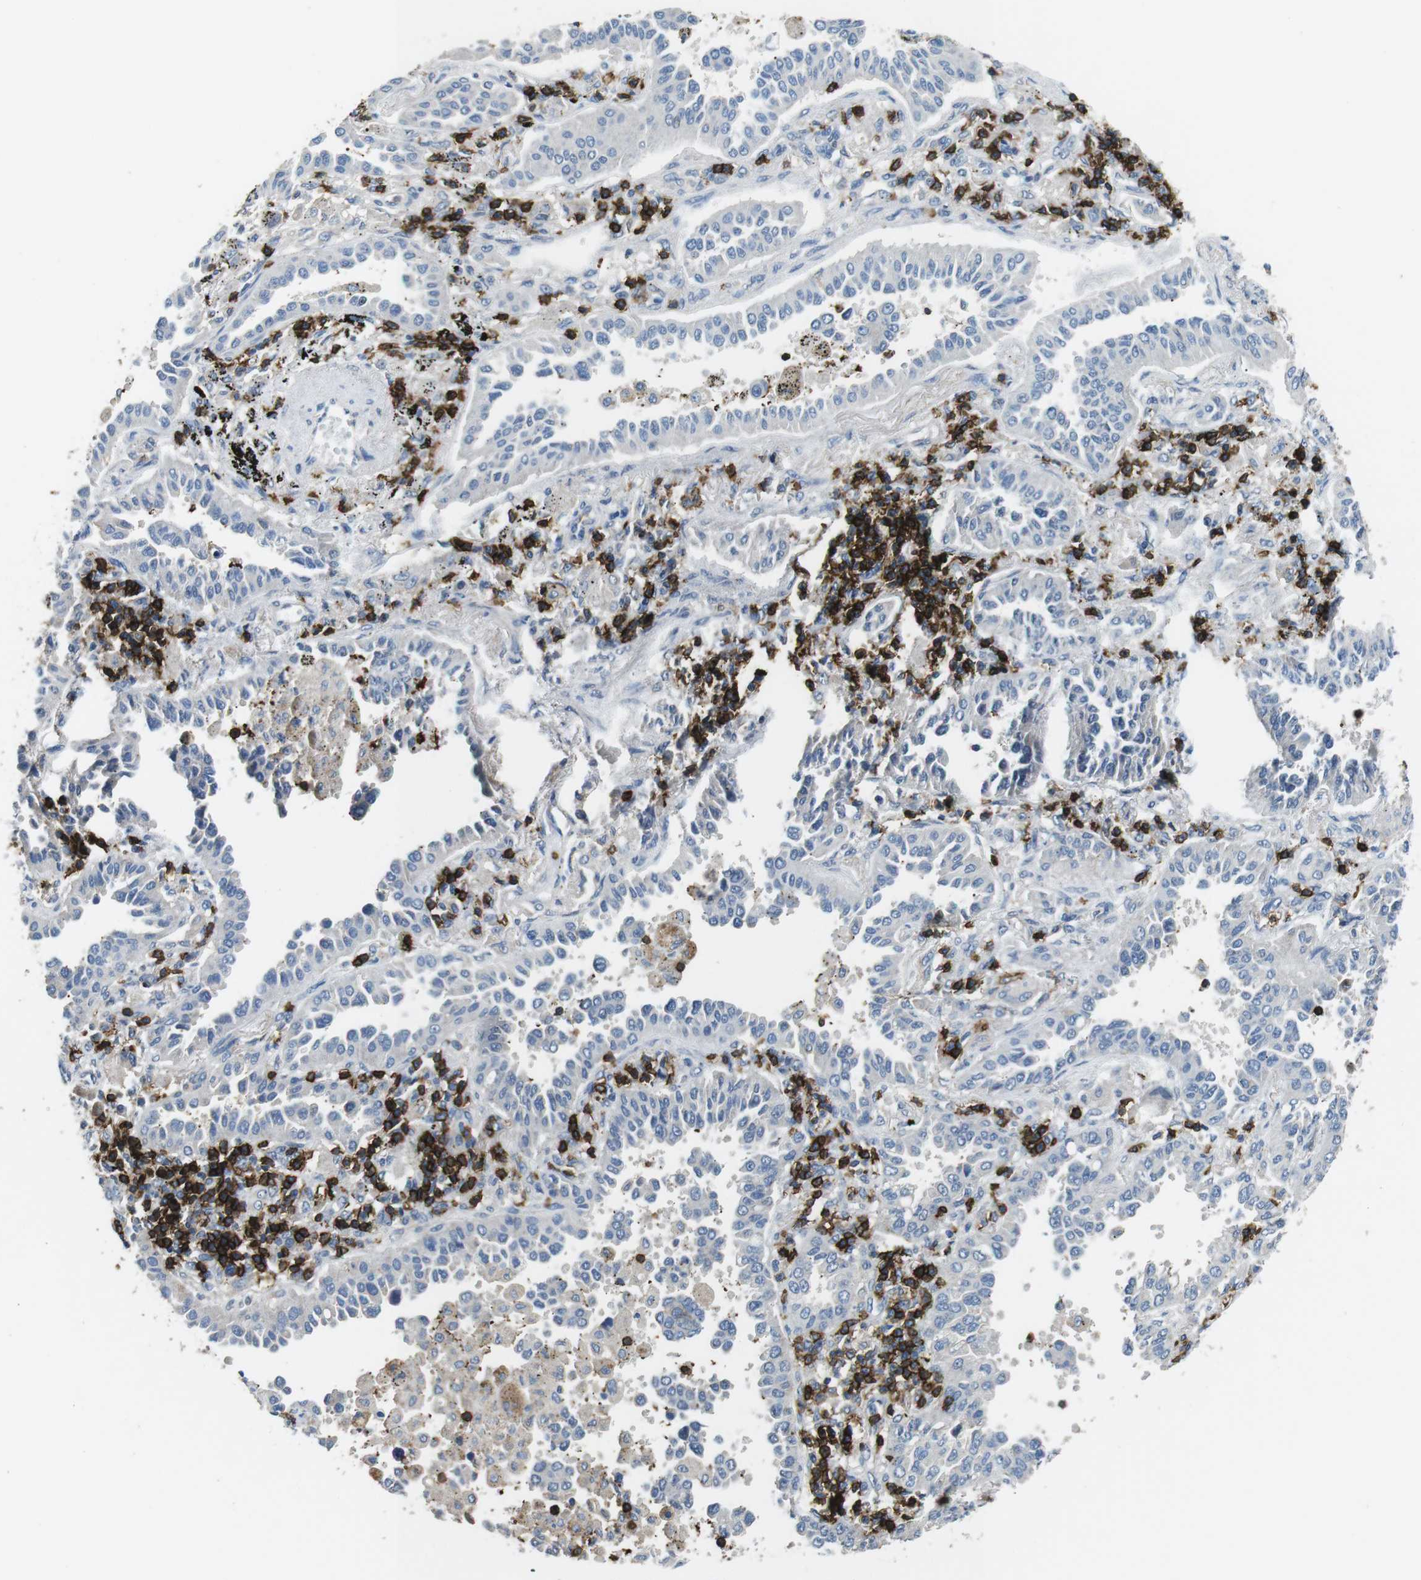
{"staining": {"intensity": "negative", "quantity": "none", "location": "none"}, "tissue": "lung cancer", "cell_type": "Tumor cells", "image_type": "cancer", "snomed": [{"axis": "morphology", "description": "Normal tissue, NOS"}, {"axis": "morphology", "description": "Adenocarcinoma, NOS"}, {"axis": "topography", "description": "Lung"}], "caption": "Immunohistochemistry (IHC) of human lung cancer shows no positivity in tumor cells.", "gene": "CD6", "patient": {"sex": "male", "age": 59}}